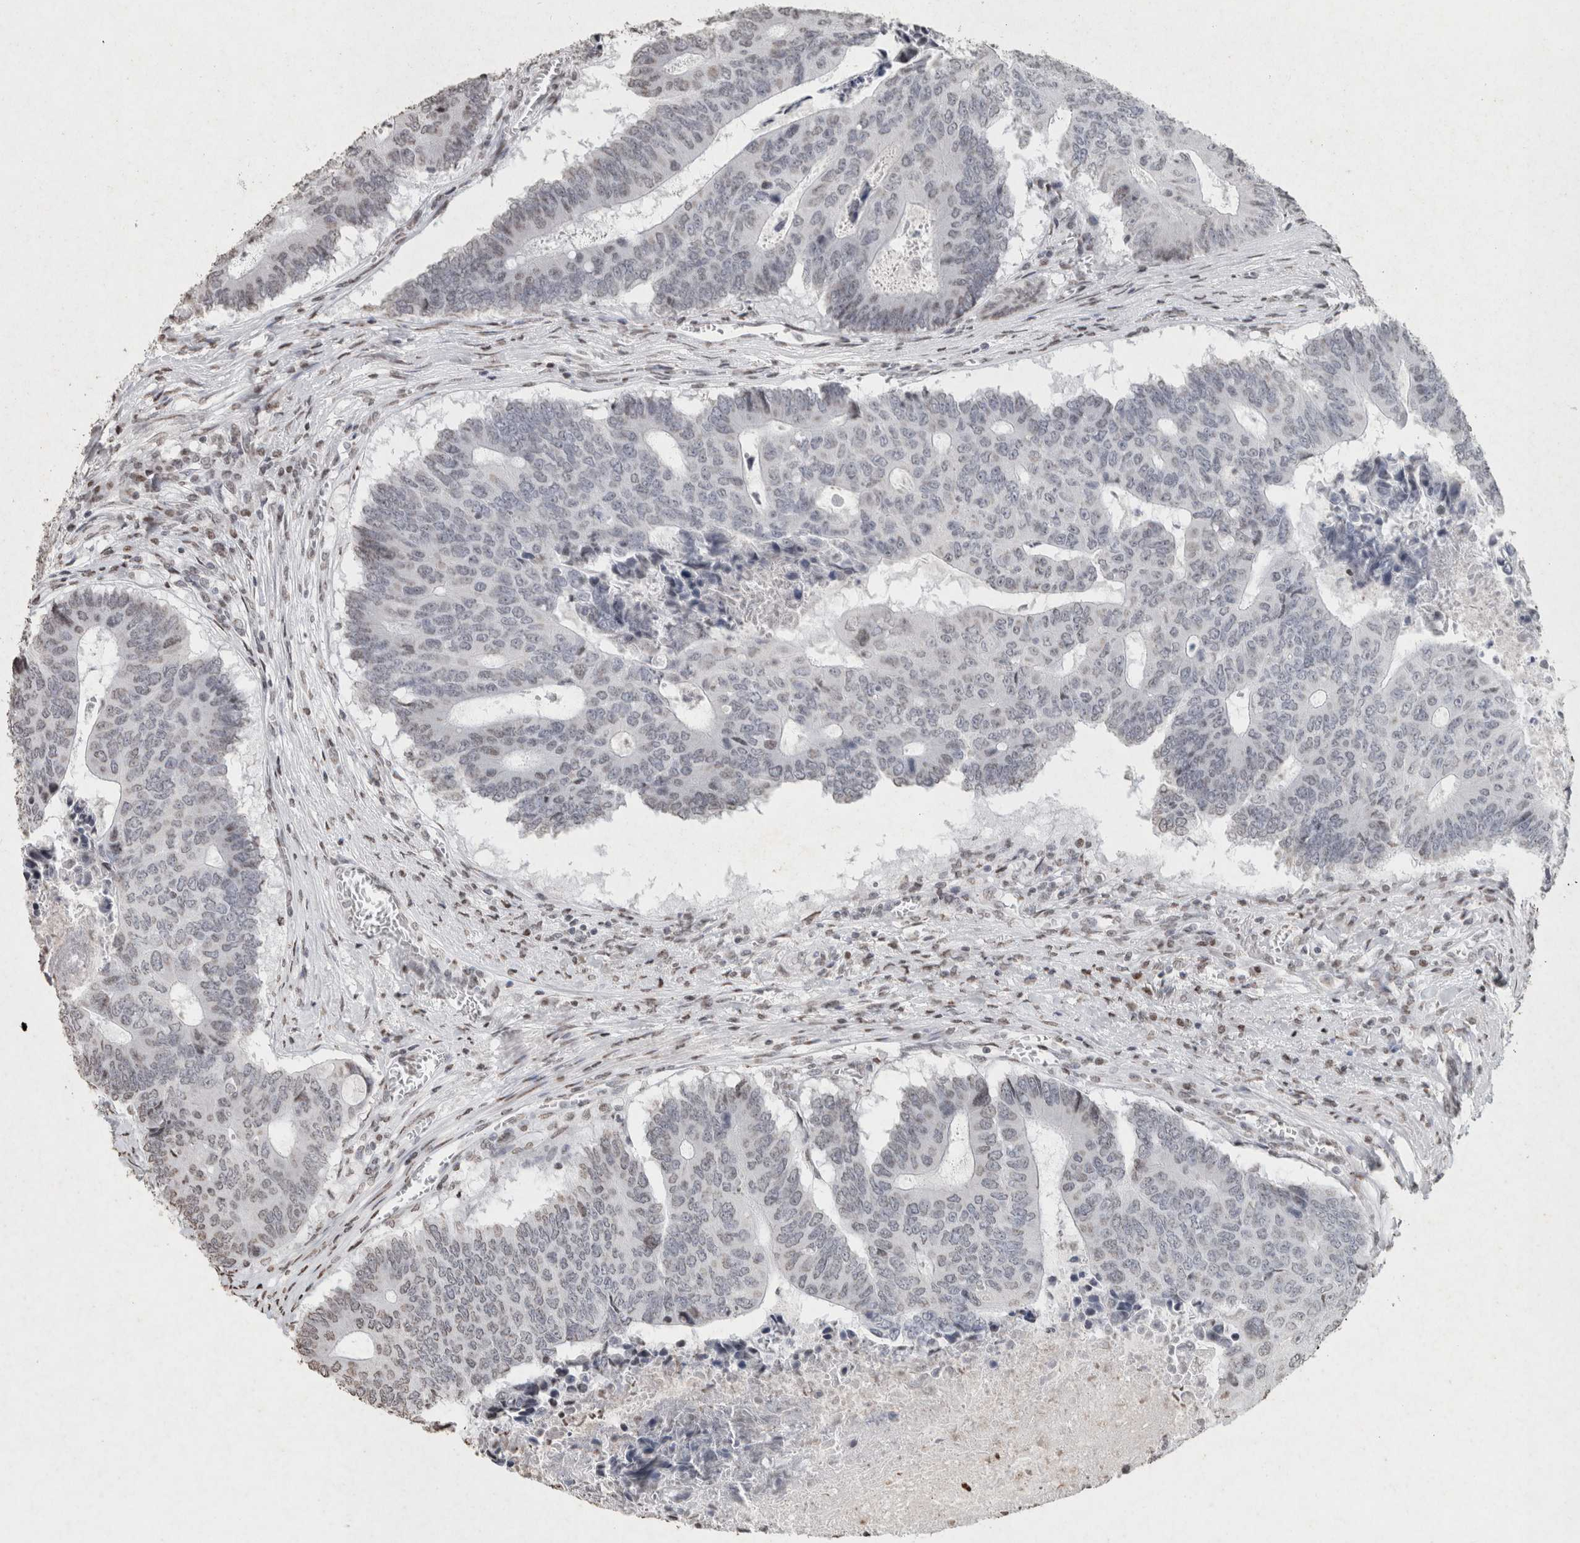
{"staining": {"intensity": "weak", "quantity": "<25%", "location": "nuclear"}, "tissue": "colorectal cancer", "cell_type": "Tumor cells", "image_type": "cancer", "snomed": [{"axis": "morphology", "description": "Adenocarcinoma, NOS"}, {"axis": "topography", "description": "Colon"}], "caption": "Protein analysis of colorectal cancer shows no significant staining in tumor cells.", "gene": "CNTN1", "patient": {"sex": "male", "age": 87}}